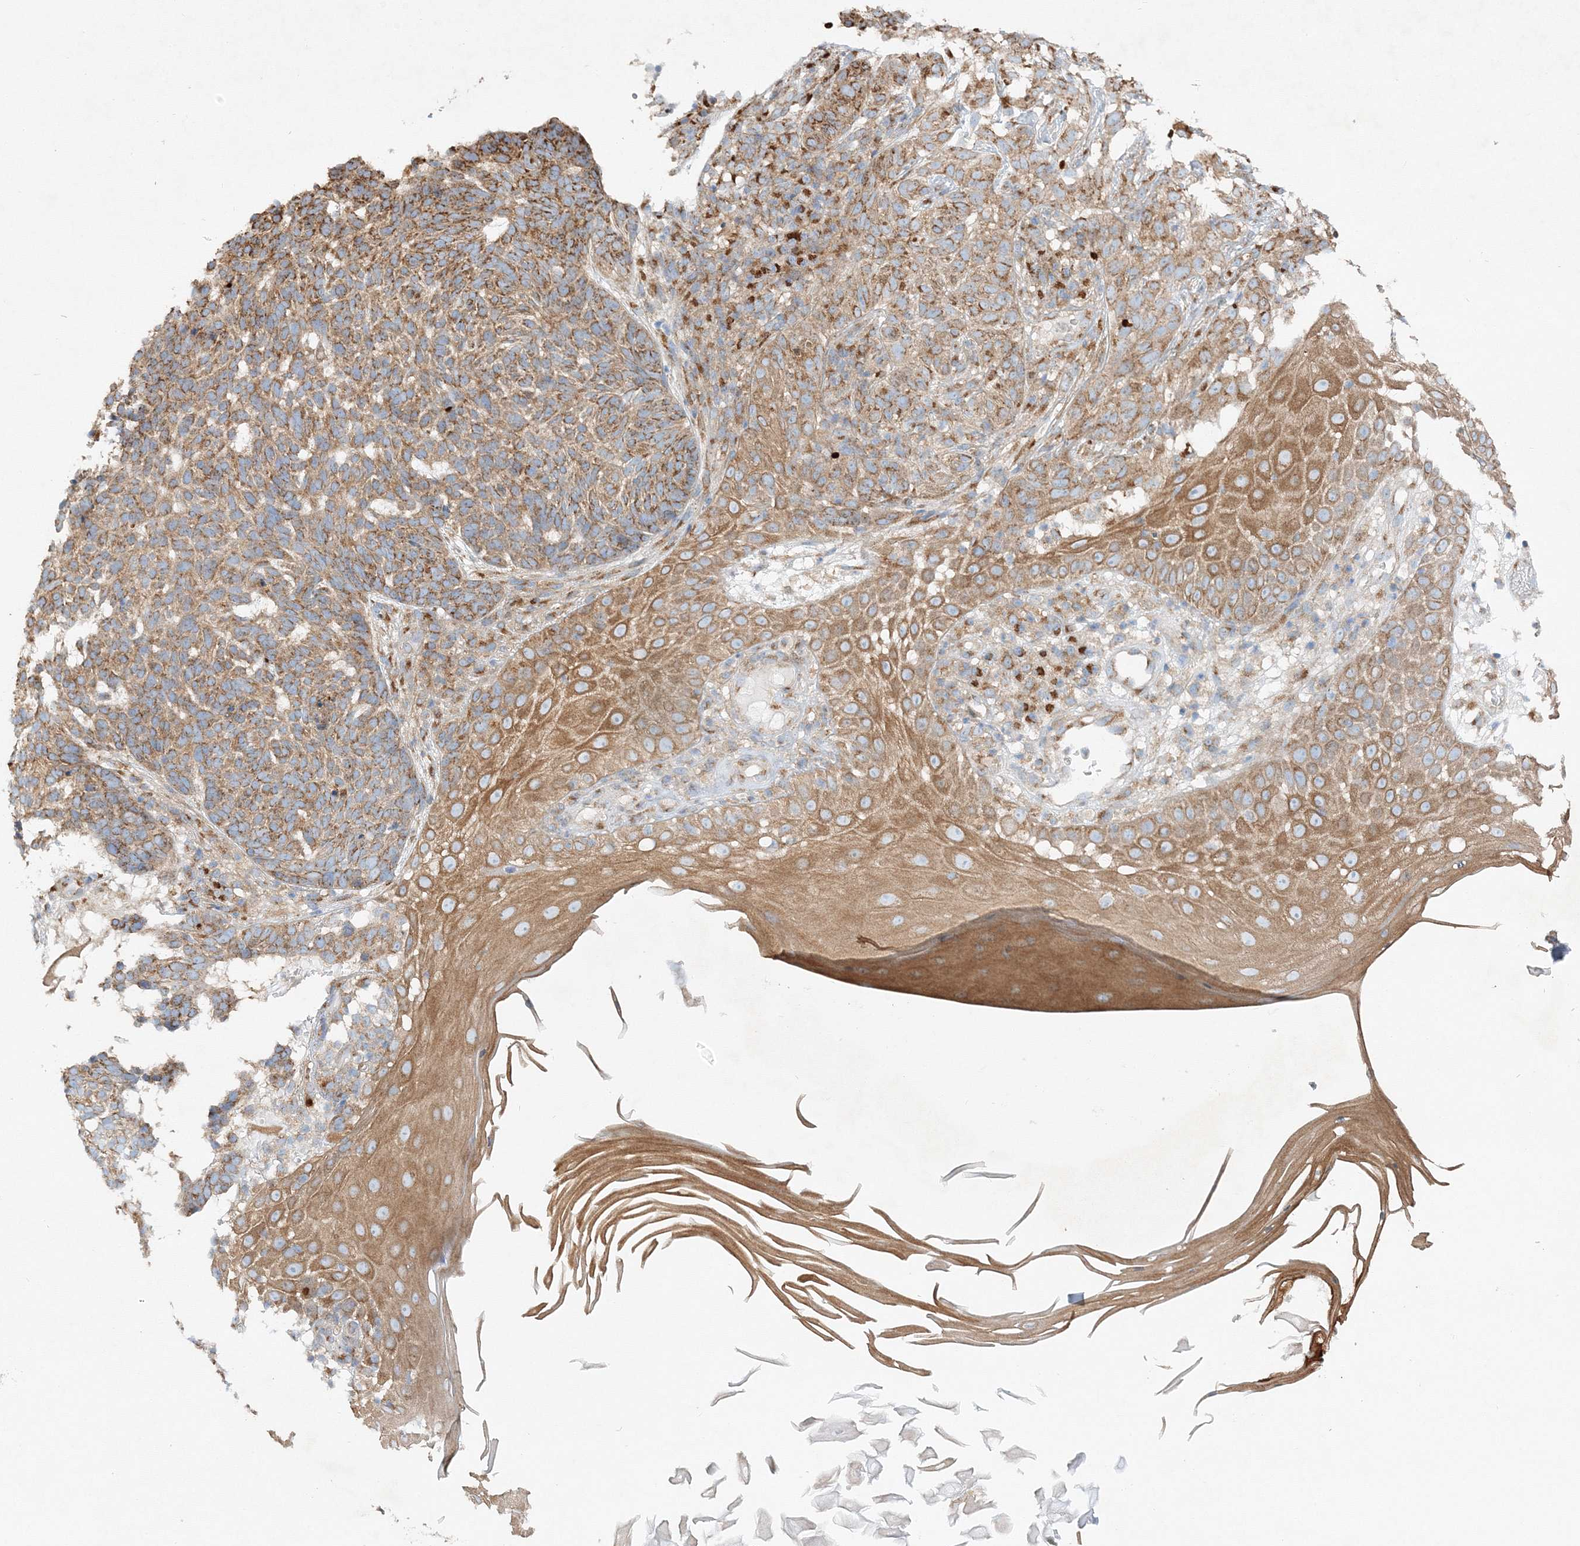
{"staining": {"intensity": "moderate", "quantity": ">75%", "location": "cytoplasmic/membranous"}, "tissue": "skin cancer", "cell_type": "Tumor cells", "image_type": "cancer", "snomed": [{"axis": "morphology", "description": "Basal cell carcinoma"}, {"axis": "topography", "description": "Skin"}], "caption": "Human skin basal cell carcinoma stained with a brown dye reveals moderate cytoplasmic/membranous positive staining in about >75% of tumor cells.", "gene": "SEC23IP", "patient": {"sex": "male", "age": 85}}